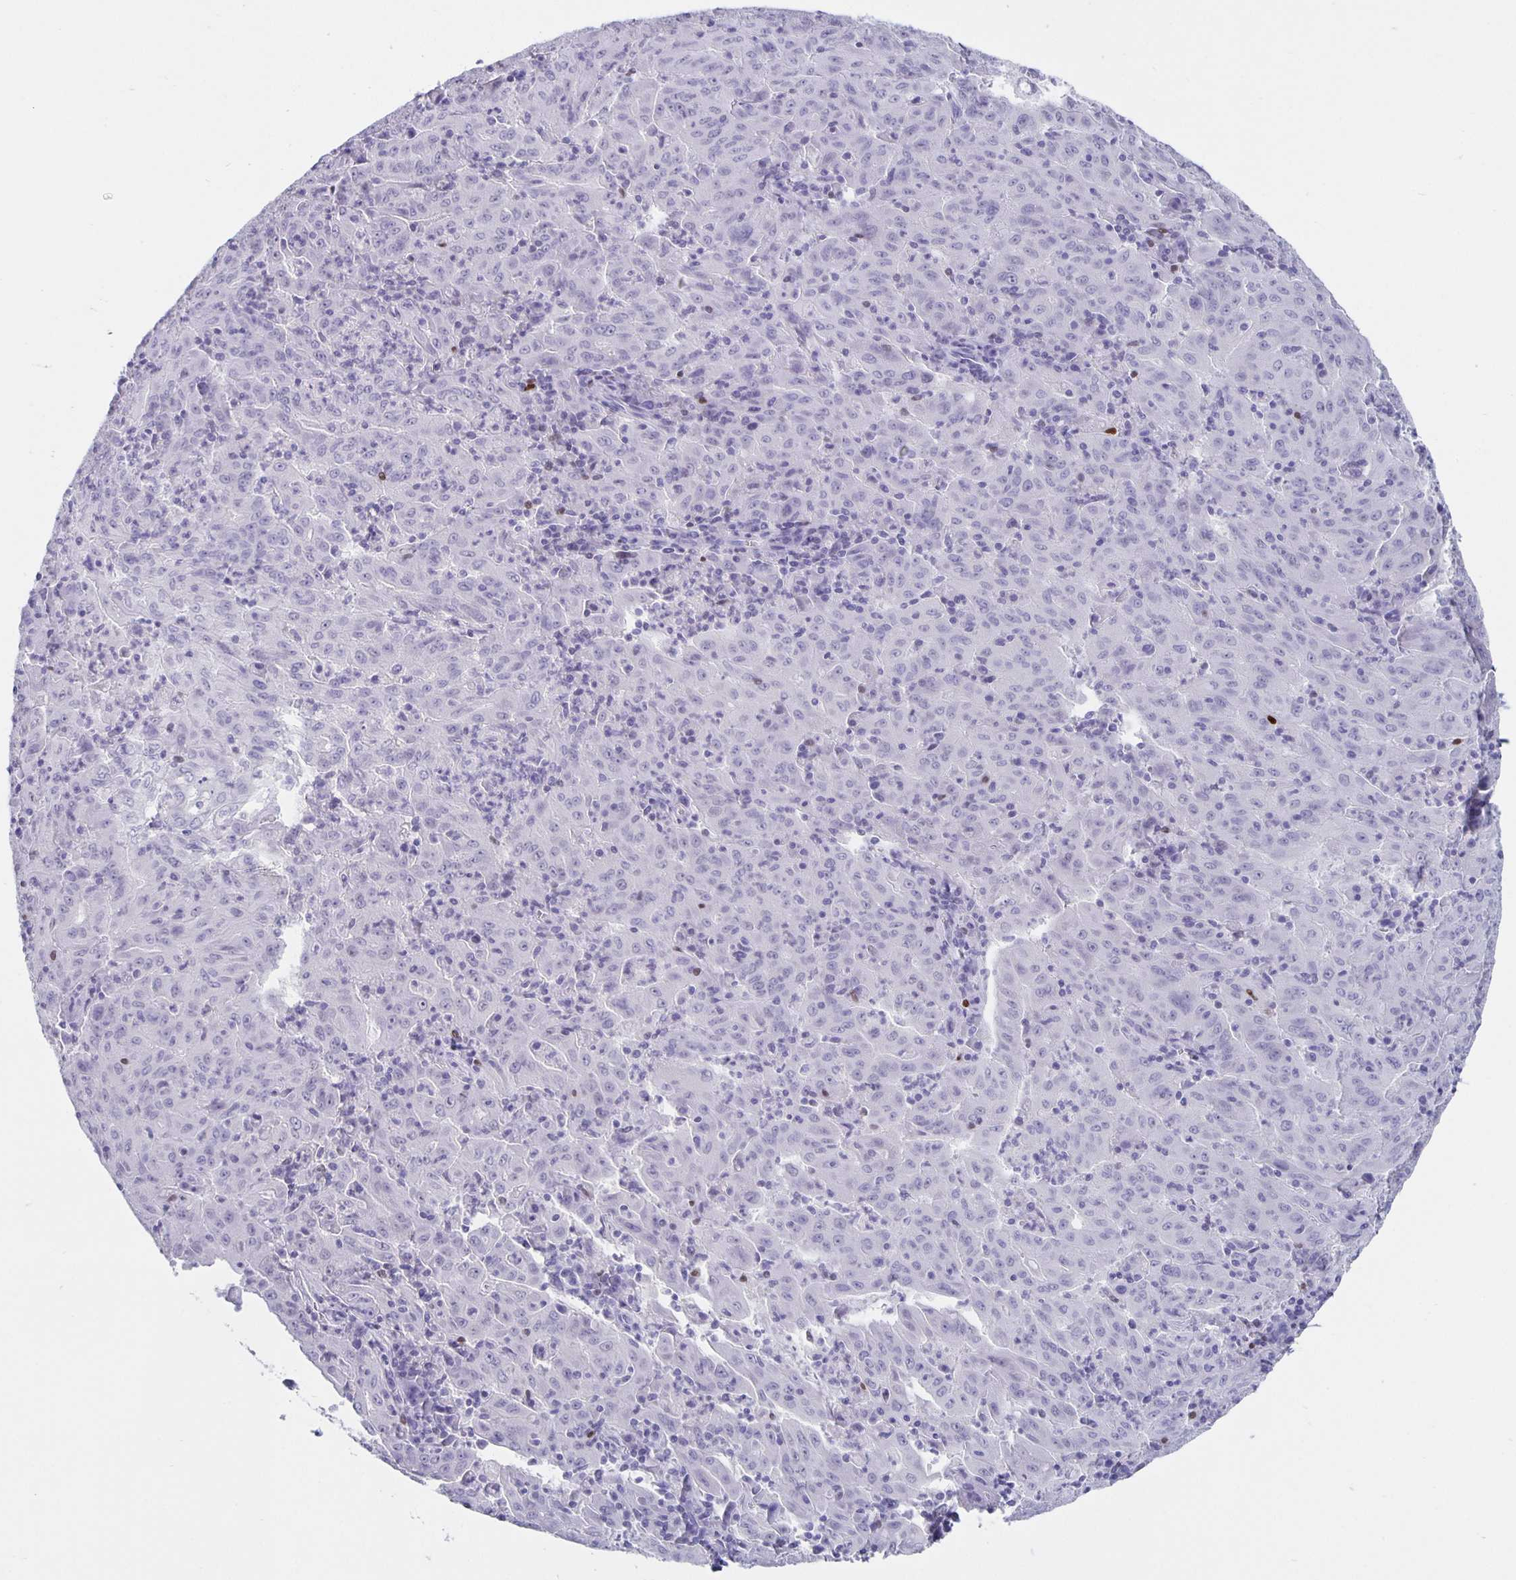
{"staining": {"intensity": "negative", "quantity": "none", "location": "none"}, "tissue": "pancreatic cancer", "cell_type": "Tumor cells", "image_type": "cancer", "snomed": [{"axis": "morphology", "description": "Adenocarcinoma, NOS"}, {"axis": "topography", "description": "Pancreas"}], "caption": "Image shows no protein positivity in tumor cells of pancreatic adenocarcinoma tissue. (Immunohistochemistry (ihc), brightfield microscopy, high magnification).", "gene": "SATB2", "patient": {"sex": "male", "age": 63}}